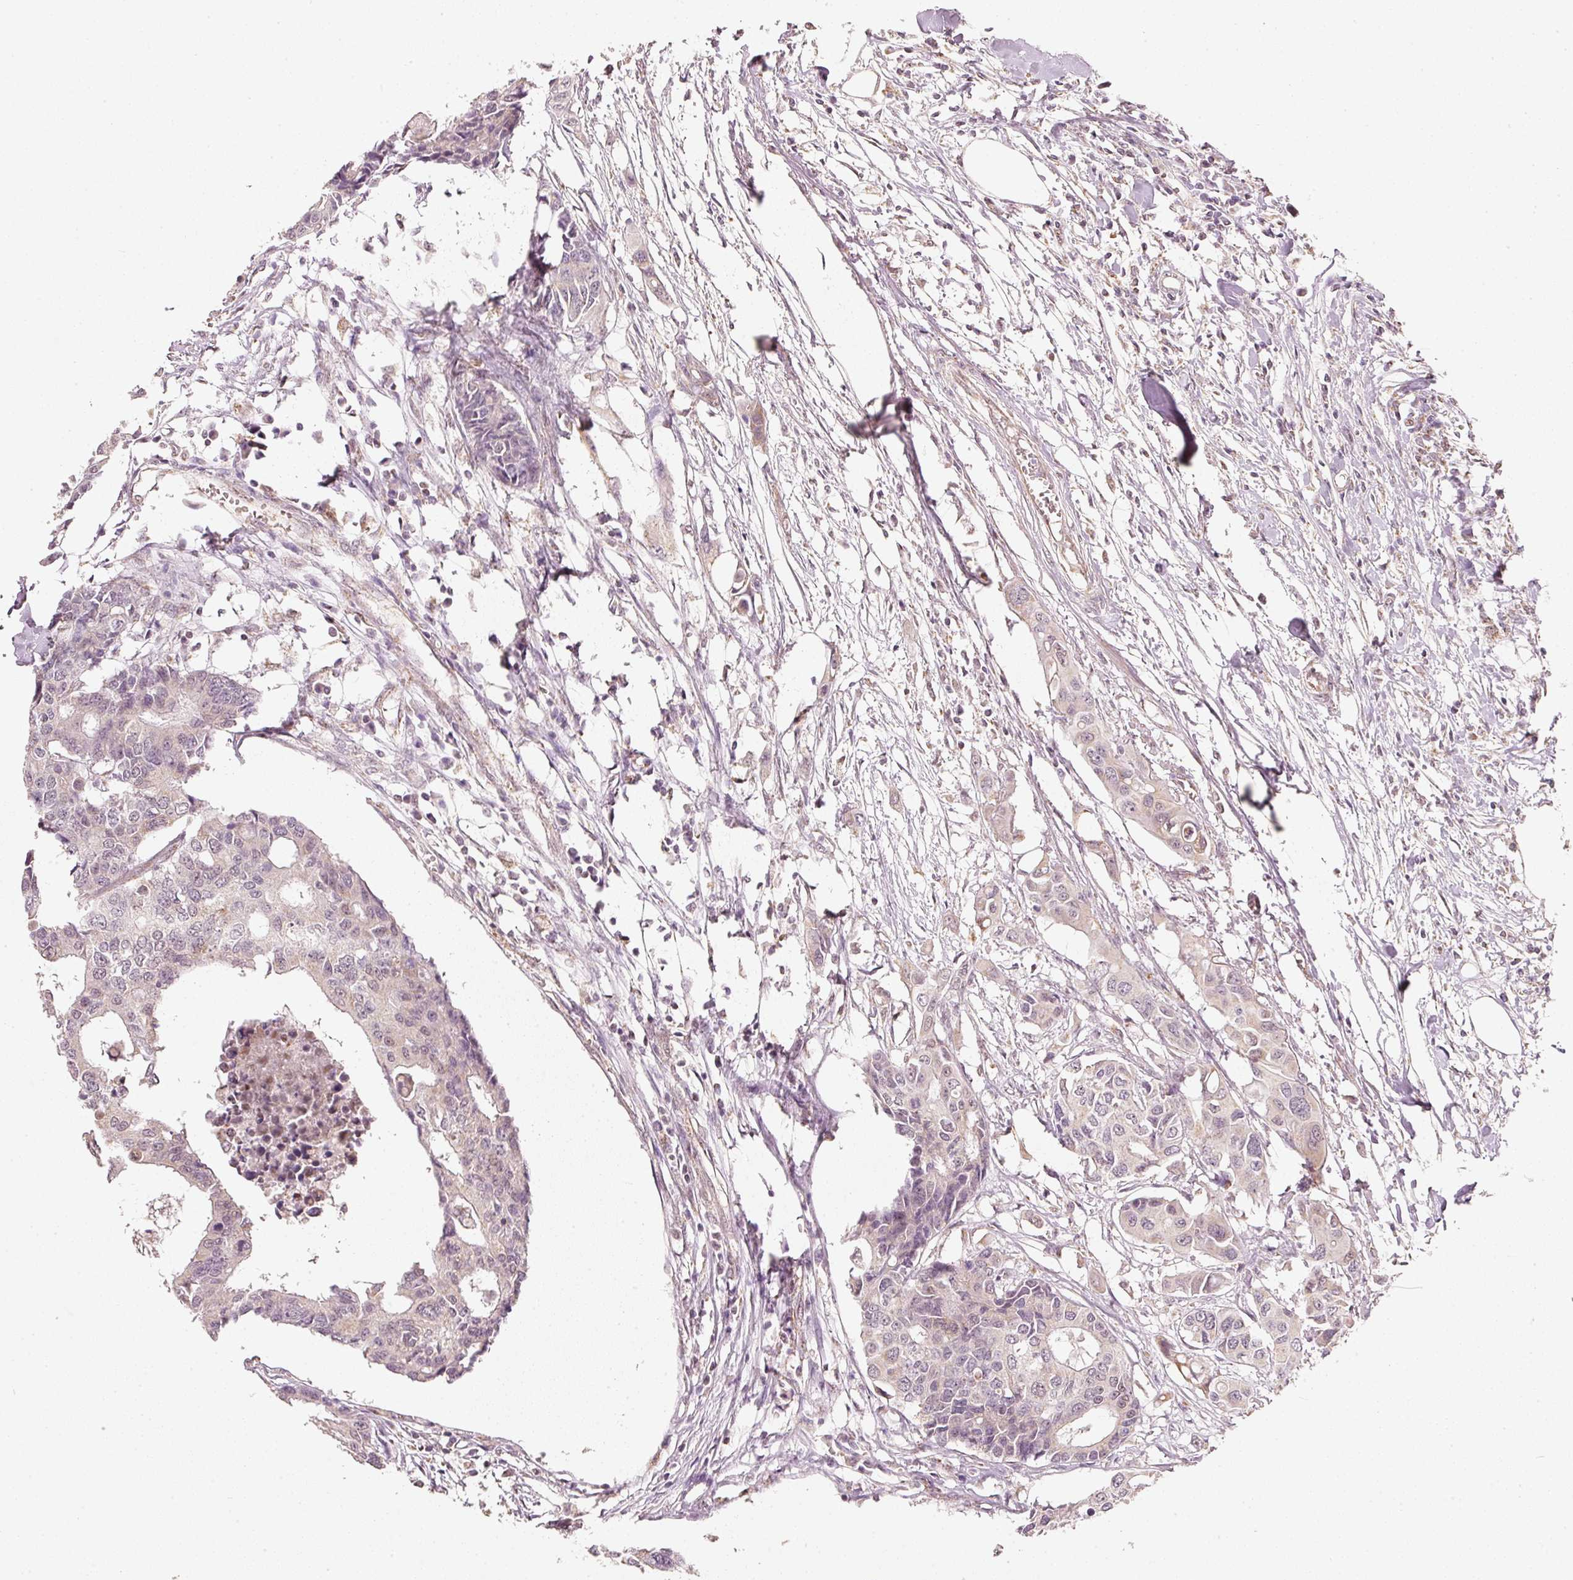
{"staining": {"intensity": "weak", "quantity": "<25%", "location": "nuclear"}, "tissue": "colorectal cancer", "cell_type": "Tumor cells", "image_type": "cancer", "snomed": [{"axis": "morphology", "description": "Adenocarcinoma, NOS"}, {"axis": "topography", "description": "Colon"}], "caption": "IHC photomicrograph of neoplastic tissue: adenocarcinoma (colorectal) stained with DAB demonstrates no significant protein staining in tumor cells. (DAB immunohistochemistry (IHC) visualized using brightfield microscopy, high magnification).", "gene": "FSTL3", "patient": {"sex": "male", "age": 84}}